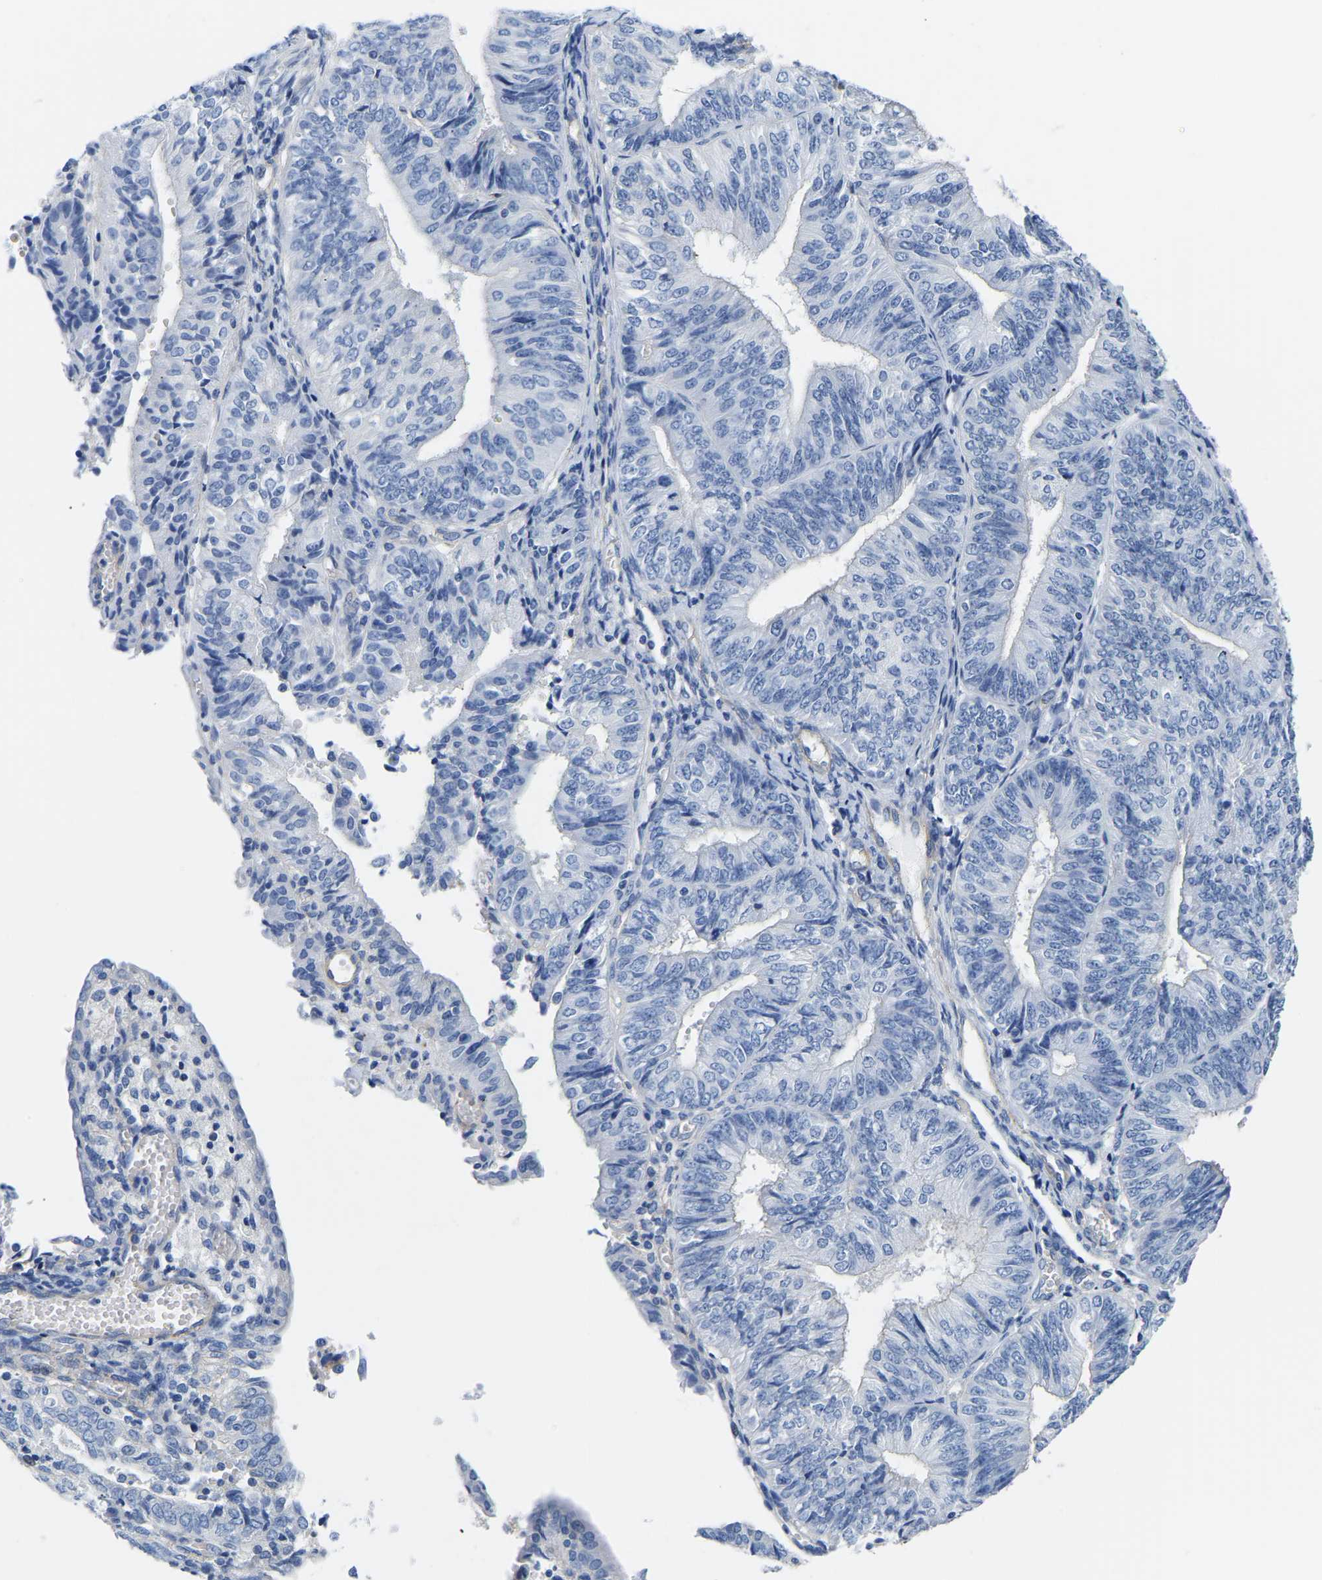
{"staining": {"intensity": "negative", "quantity": "none", "location": "none"}, "tissue": "endometrial cancer", "cell_type": "Tumor cells", "image_type": "cancer", "snomed": [{"axis": "morphology", "description": "Adenocarcinoma, NOS"}, {"axis": "topography", "description": "Endometrium"}], "caption": "Immunohistochemistry of human endometrial cancer (adenocarcinoma) demonstrates no positivity in tumor cells.", "gene": "UPK3A", "patient": {"sex": "female", "age": 58}}